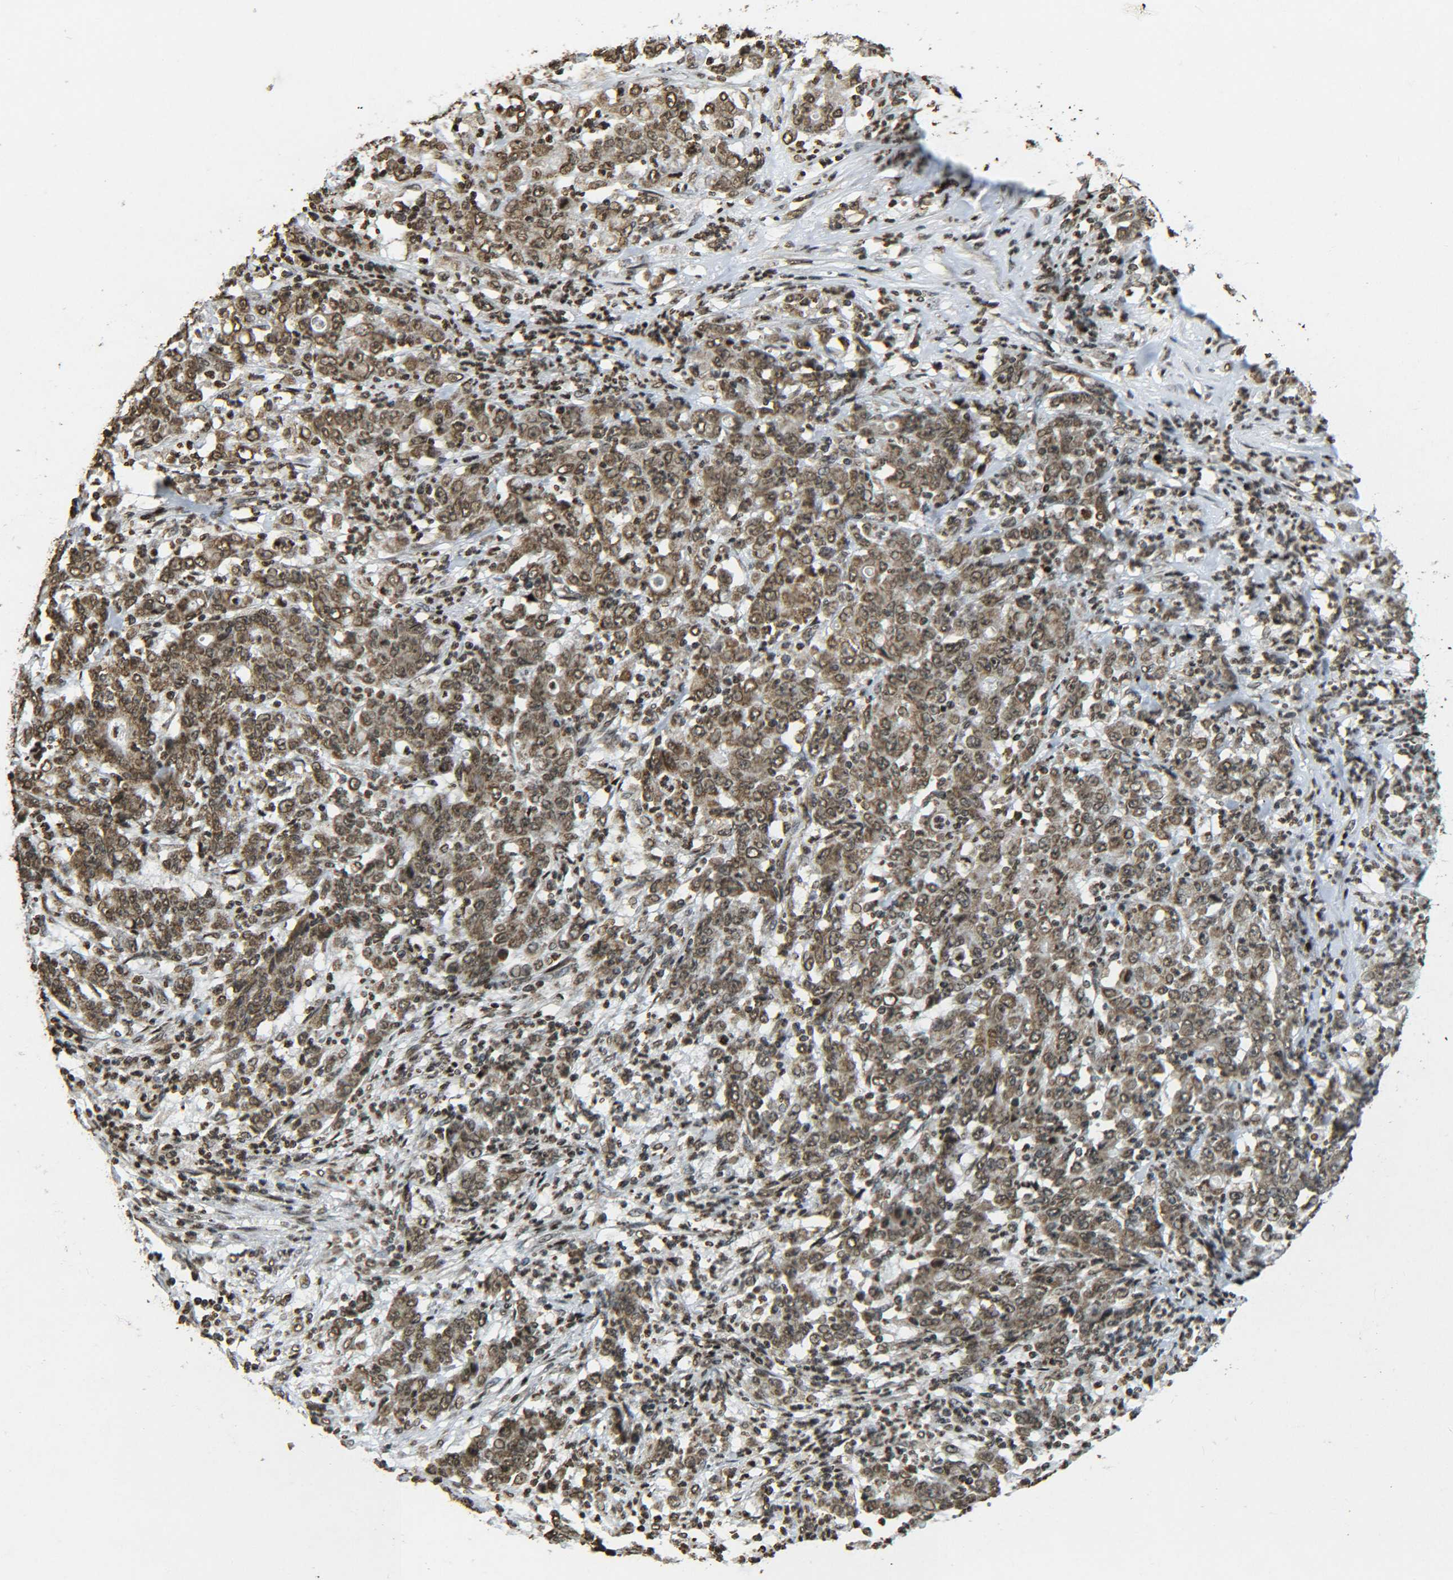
{"staining": {"intensity": "moderate", "quantity": ">75%", "location": "cytoplasmic/membranous,nuclear"}, "tissue": "stomach cancer", "cell_type": "Tumor cells", "image_type": "cancer", "snomed": [{"axis": "morphology", "description": "Adenocarcinoma, NOS"}, {"axis": "topography", "description": "Stomach, lower"}], "caption": "Immunohistochemical staining of adenocarcinoma (stomach) demonstrates medium levels of moderate cytoplasmic/membranous and nuclear protein expression in about >75% of tumor cells. (IHC, brightfield microscopy, high magnification).", "gene": "NEUROG2", "patient": {"sex": "female", "age": 71}}